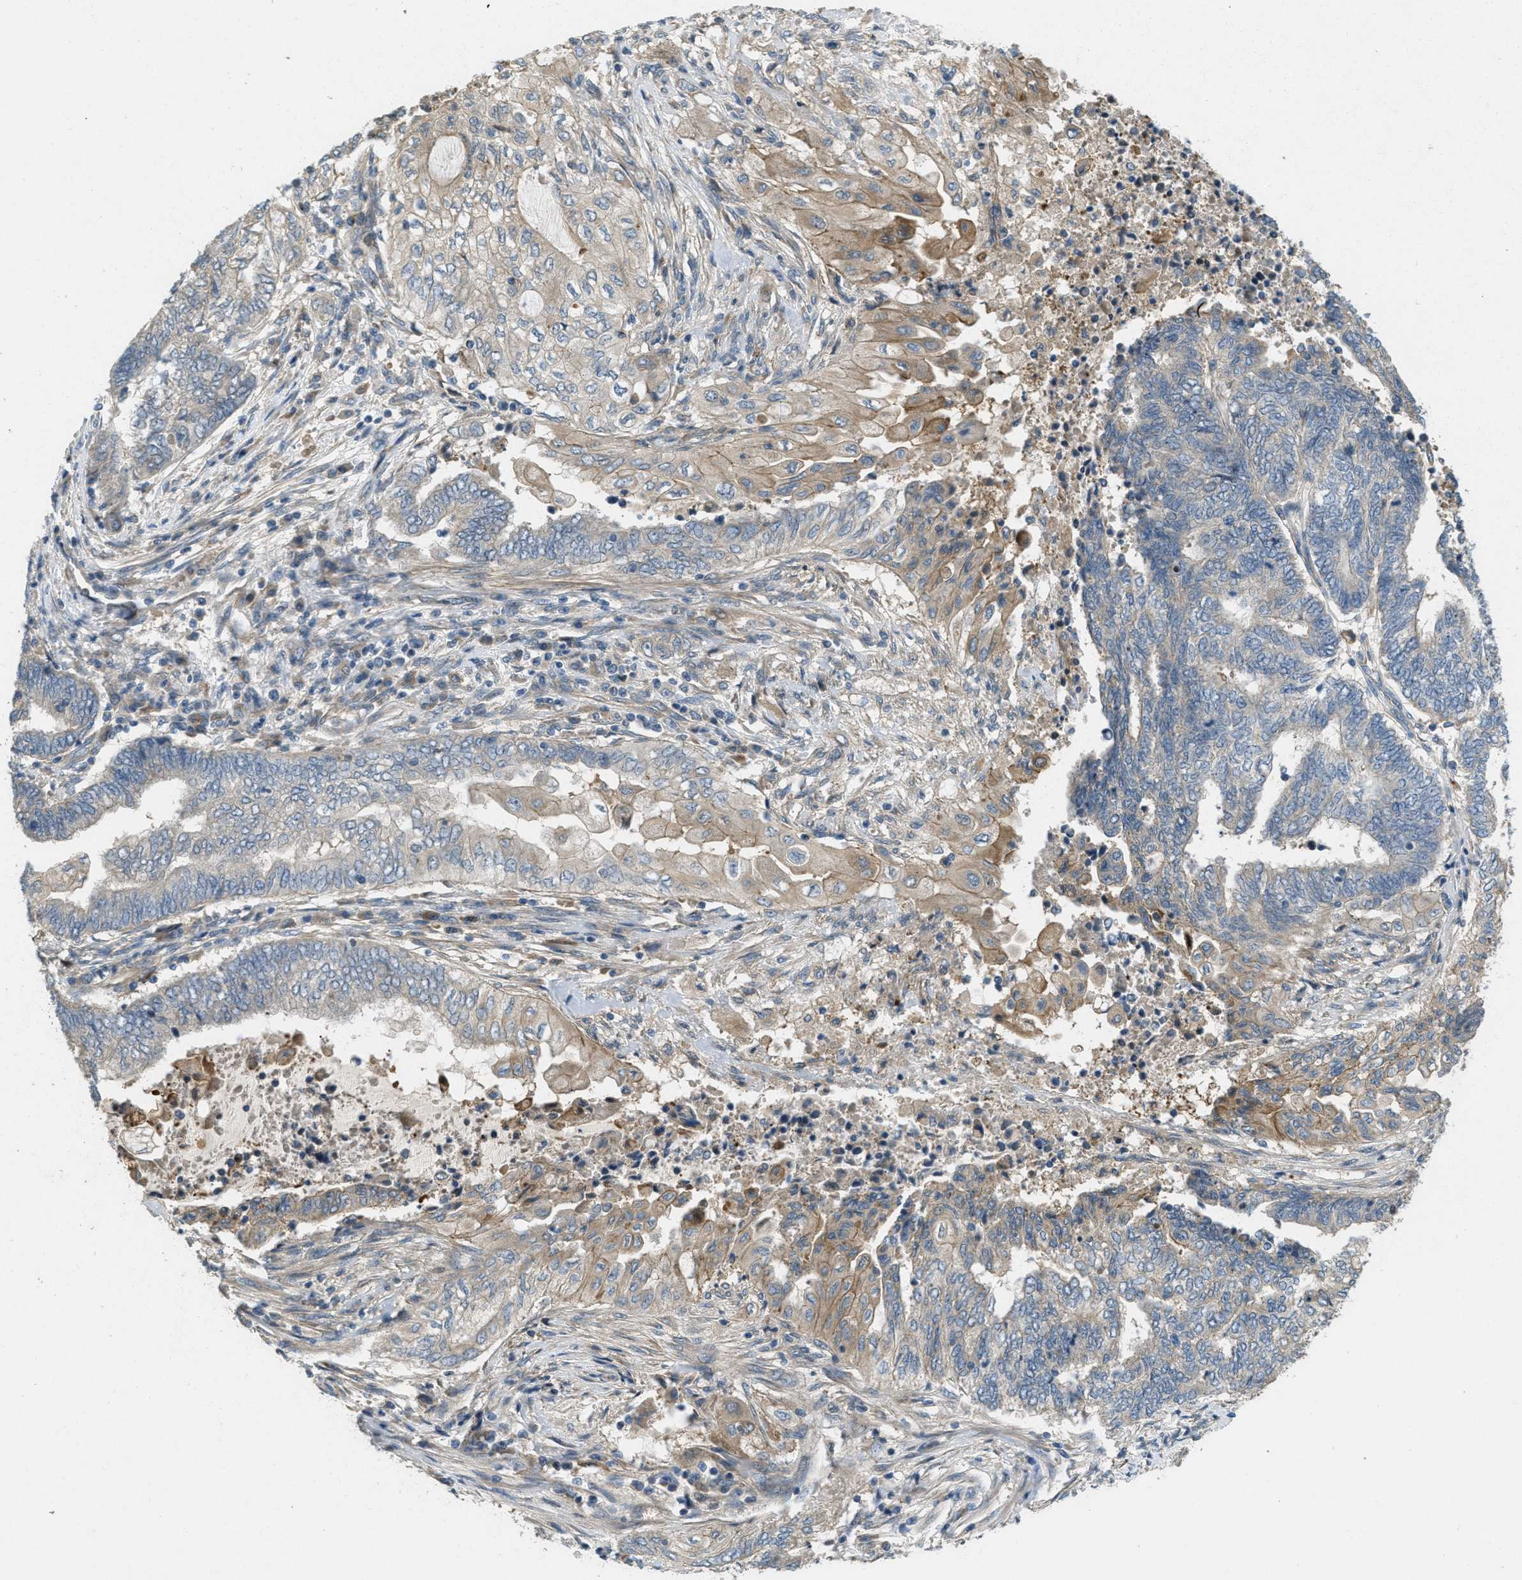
{"staining": {"intensity": "weak", "quantity": ">75%", "location": "cytoplasmic/membranous"}, "tissue": "endometrial cancer", "cell_type": "Tumor cells", "image_type": "cancer", "snomed": [{"axis": "morphology", "description": "Adenocarcinoma, NOS"}, {"axis": "topography", "description": "Uterus"}, {"axis": "topography", "description": "Endometrium"}], "caption": "Immunohistochemical staining of adenocarcinoma (endometrial) reveals low levels of weak cytoplasmic/membranous positivity in about >75% of tumor cells. (IHC, brightfield microscopy, high magnification).", "gene": "ADCY6", "patient": {"sex": "female", "age": 70}}